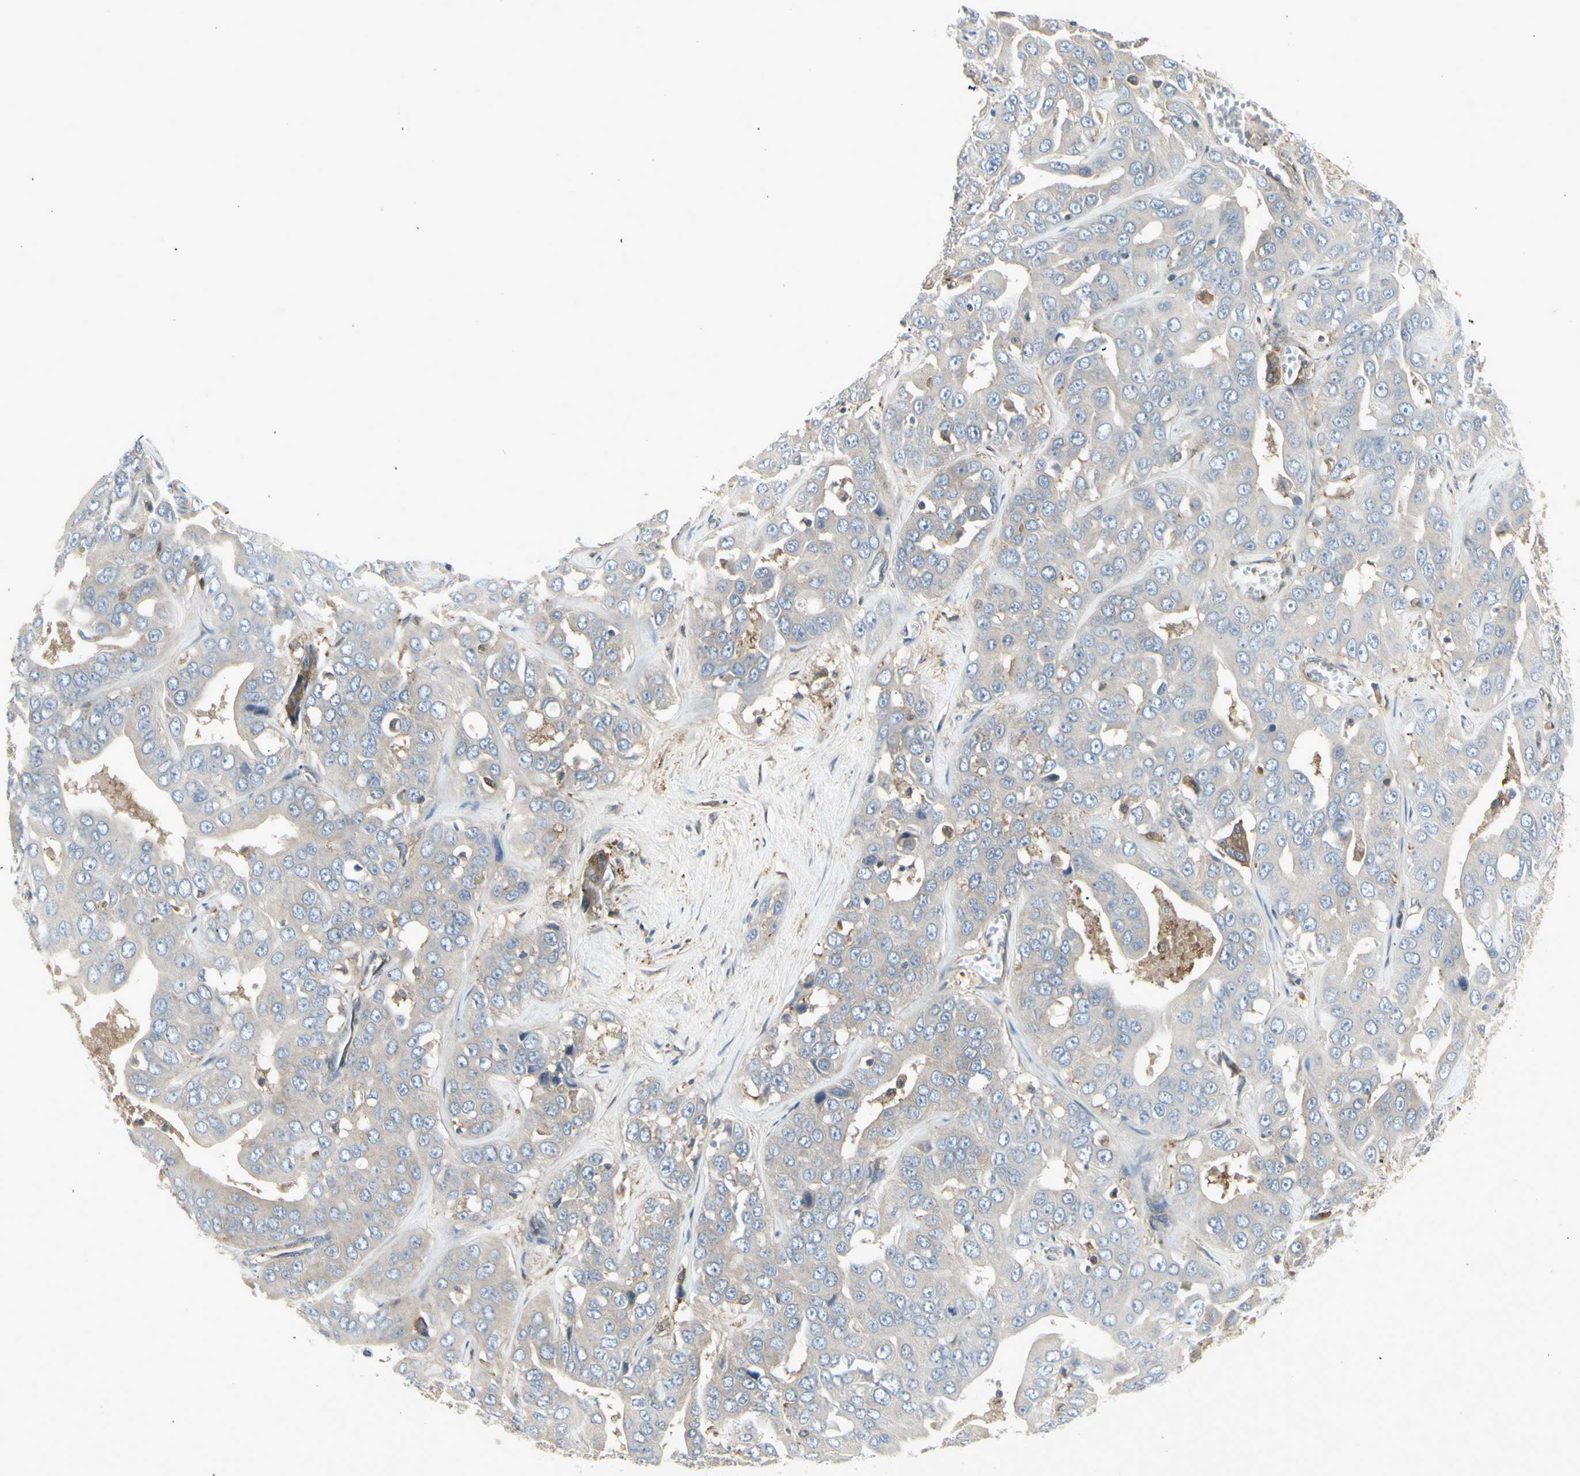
{"staining": {"intensity": "weak", "quantity": ">75%", "location": "cytoplasmic/membranous"}, "tissue": "liver cancer", "cell_type": "Tumor cells", "image_type": "cancer", "snomed": [{"axis": "morphology", "description": "Cholangiocarcinoma"}, {"axis": "topography", "description": "Liver"}], "caption": "Immunohistochemical staining of human cholangiocarcinoma (liver) displays low levels of weak cytoplasmic/membranous staining in about >75% of tumor cells.", "gene": "CHURC1-FNTB", "patient": {"sex": "female", "age": 52}}